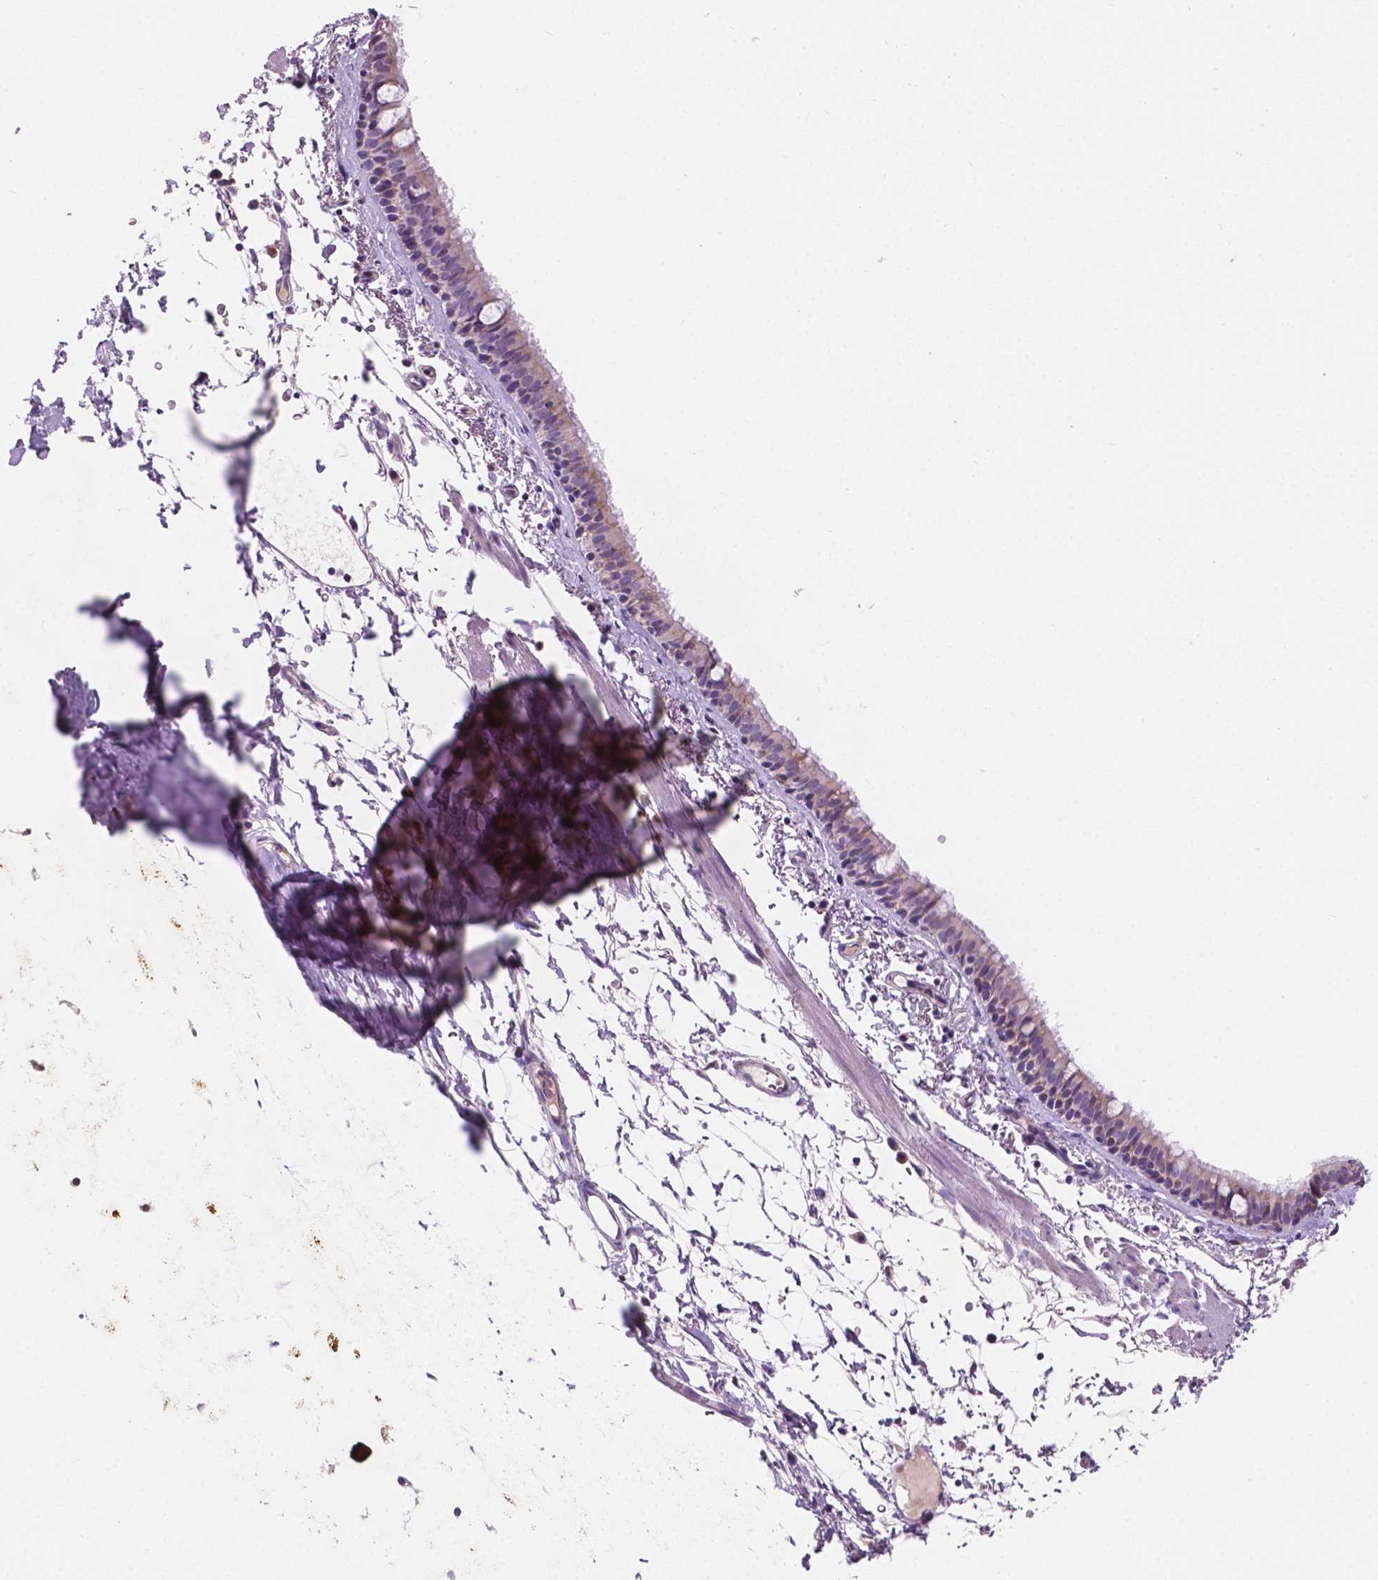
{"staining": {"intensity": "weak", "quantity": "25%-75%", "location": "cytoplasmic/membranous"}, "tissue": "bronchus", "cell_type": "Respiratory epithelial cells", "image_type": "normal", "snomed": [{"axis": "morphology", "description": "Normal tissue, NOS"}, {"axis": "topography", "description": "Bronchus"}], "caption": "Respiratory epithelial cells display low levels of weak cytoplasmic/membranous positivity in about 25%-75% of cells in unremarkable human bronchus.", "gene": "IREB2", "patient": {"sex": "female", "age": 61}}